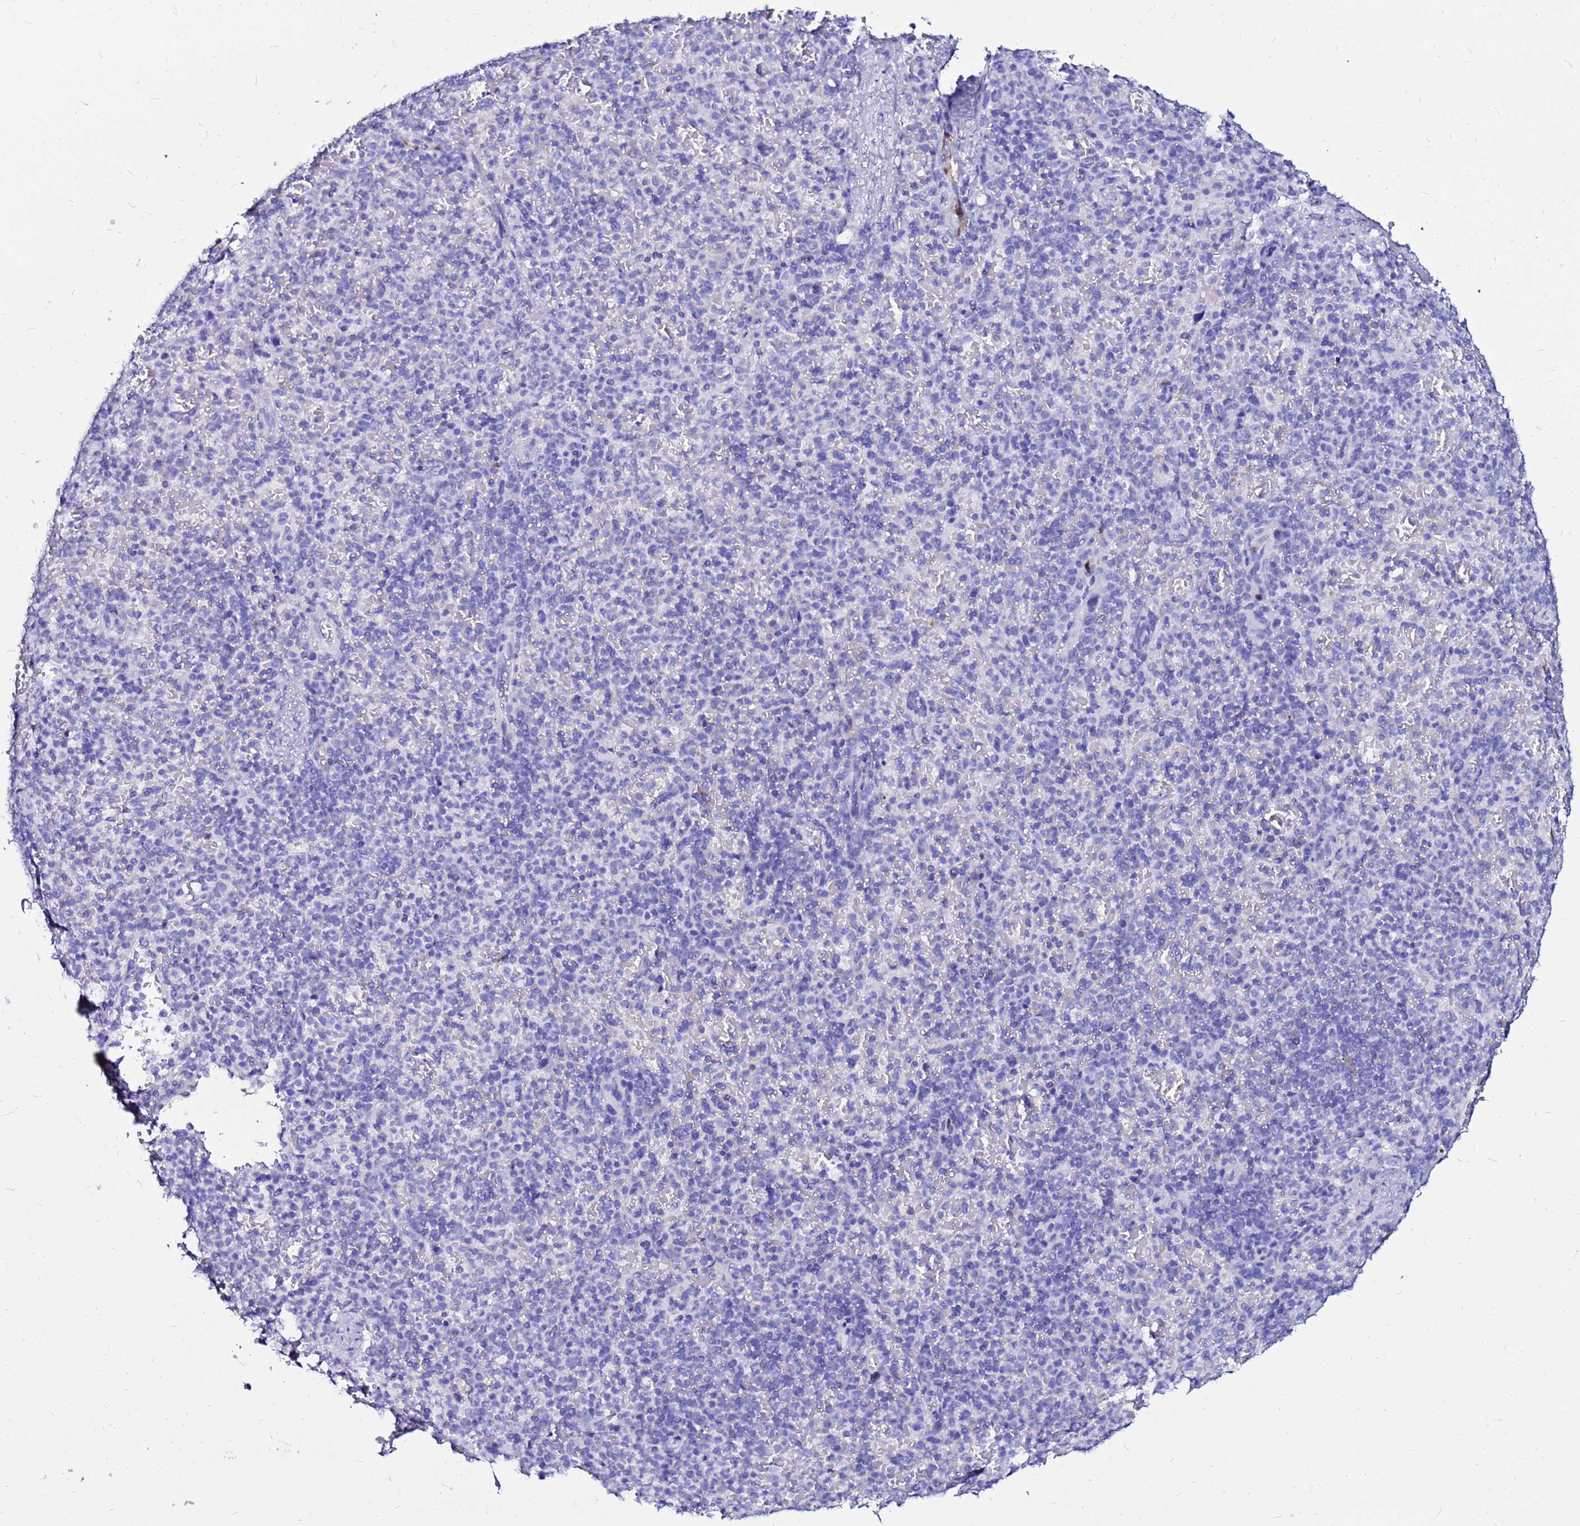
{"staining": {"intensity": "negative", "quantity": "none", "location": "none"}, "tissue": "spleen", "cell_type": "Cells in red pulp", "image_type": "normal", "snomed": [{"axis": "morphology", "description": "Normal tissue, NOS"}, {"axis": "topography", "description": "Spleen"}], "caption": "Immunohistochemical staining of normal human spleen shows no significant expression in cells in red pulp.", "gene": "PPP1R14C", "patient": {"sex": "female", "age": 74}}